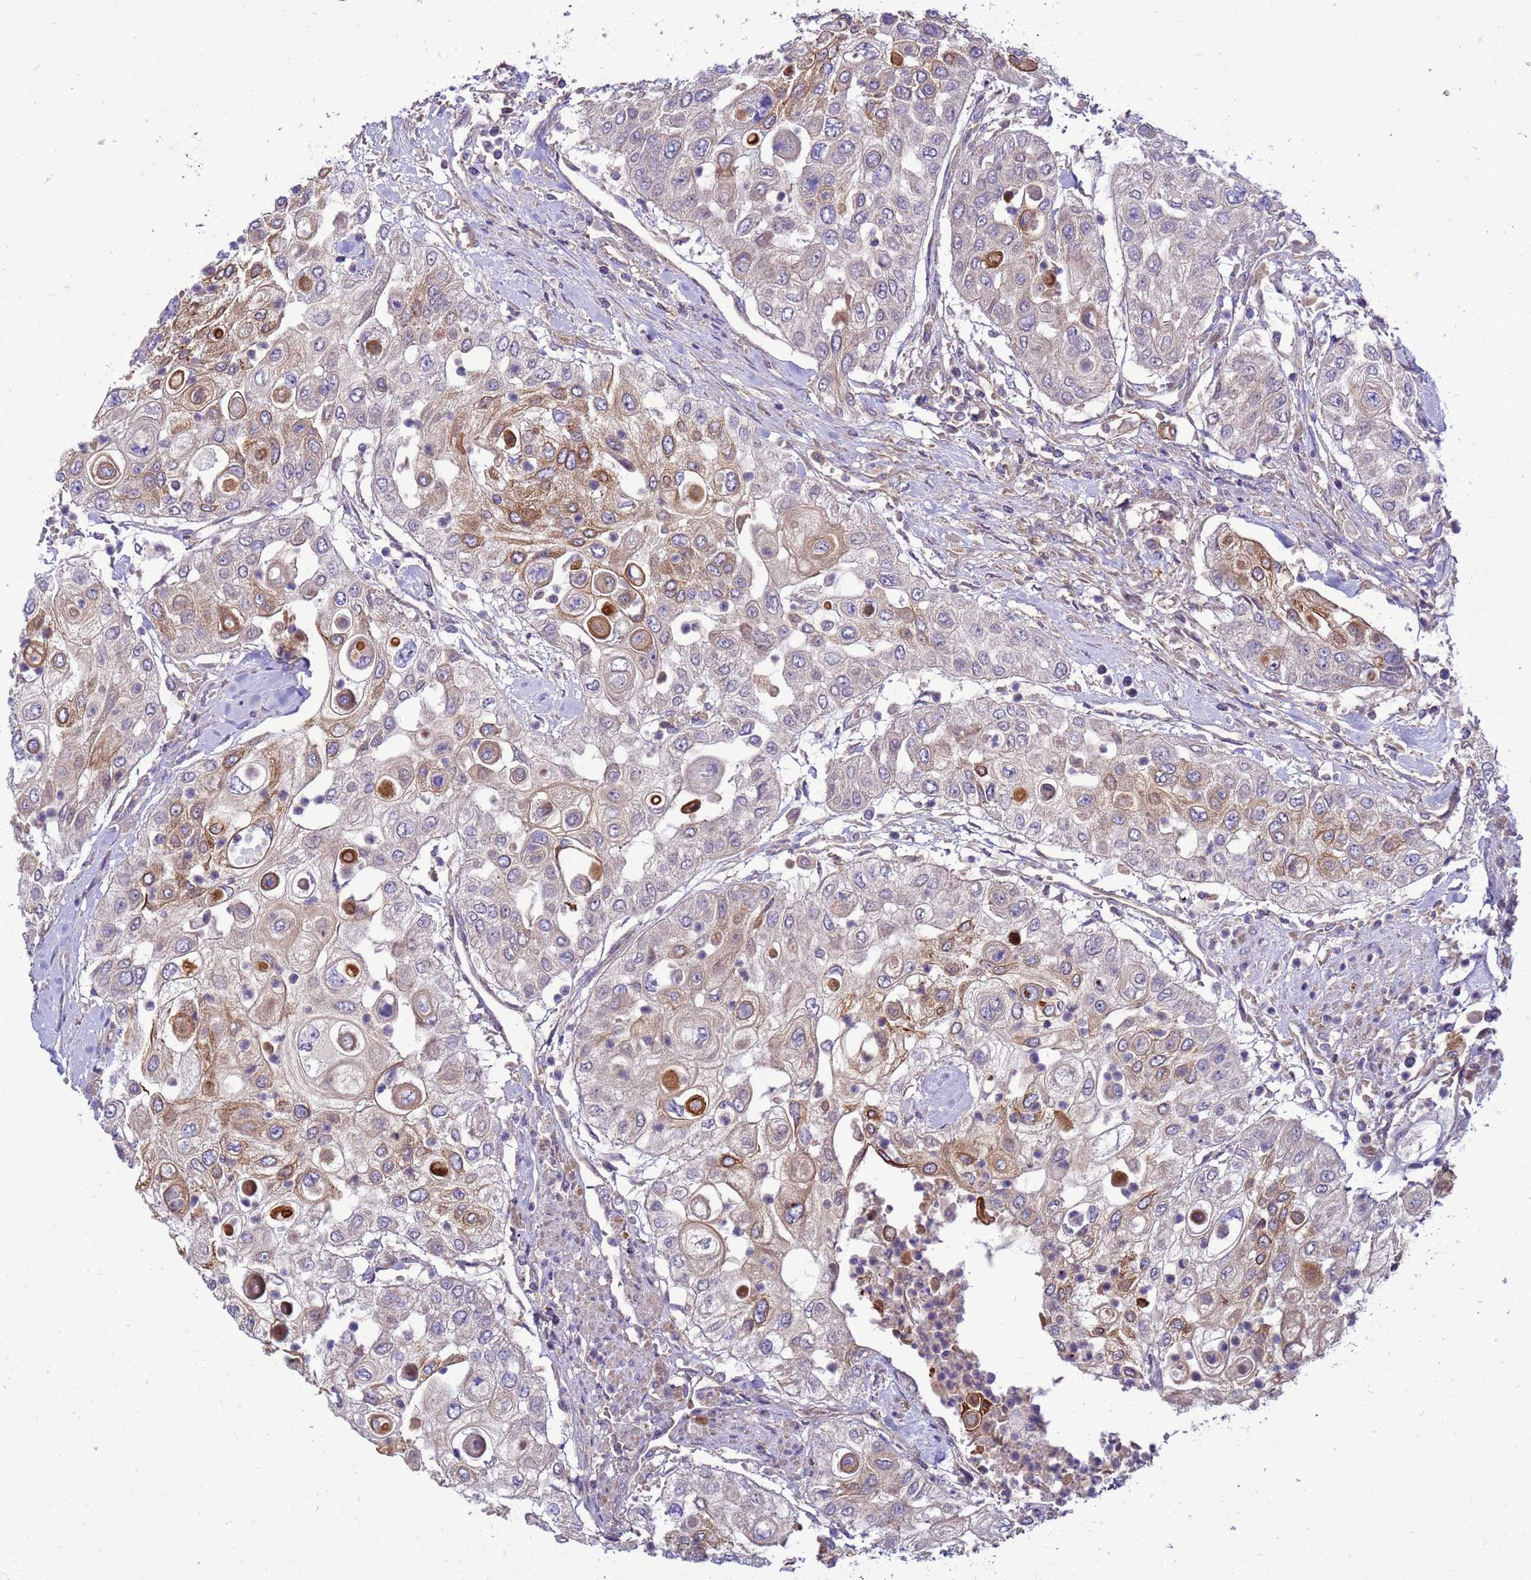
{"staining": {"intensity": "moderate", "quantity": "25%-75%", "location": "cytoplasmic/membranous"}, "tissue": "urothelial cancer", "cell_type": "Tumor cells", "image_type": "cancer", "snomed": [{"axis": "morphology", "description": "Urothelial carcinoma, High grade"}, {"axis": "topography", "description": "Urinary bladder"}], "caption": "Tumor cells display medium levels of moderate cytoplasmic/membranous expression in approximately 25%-75% of cells in human urothelial carcinoma (high-grade). The staining was performed using DAB, with brown indicating positive protein expression. Nuclei are stained blue with hematoxylin.", "gene": "SMCO3", "patient": {"sex": "female", "age": 79}}